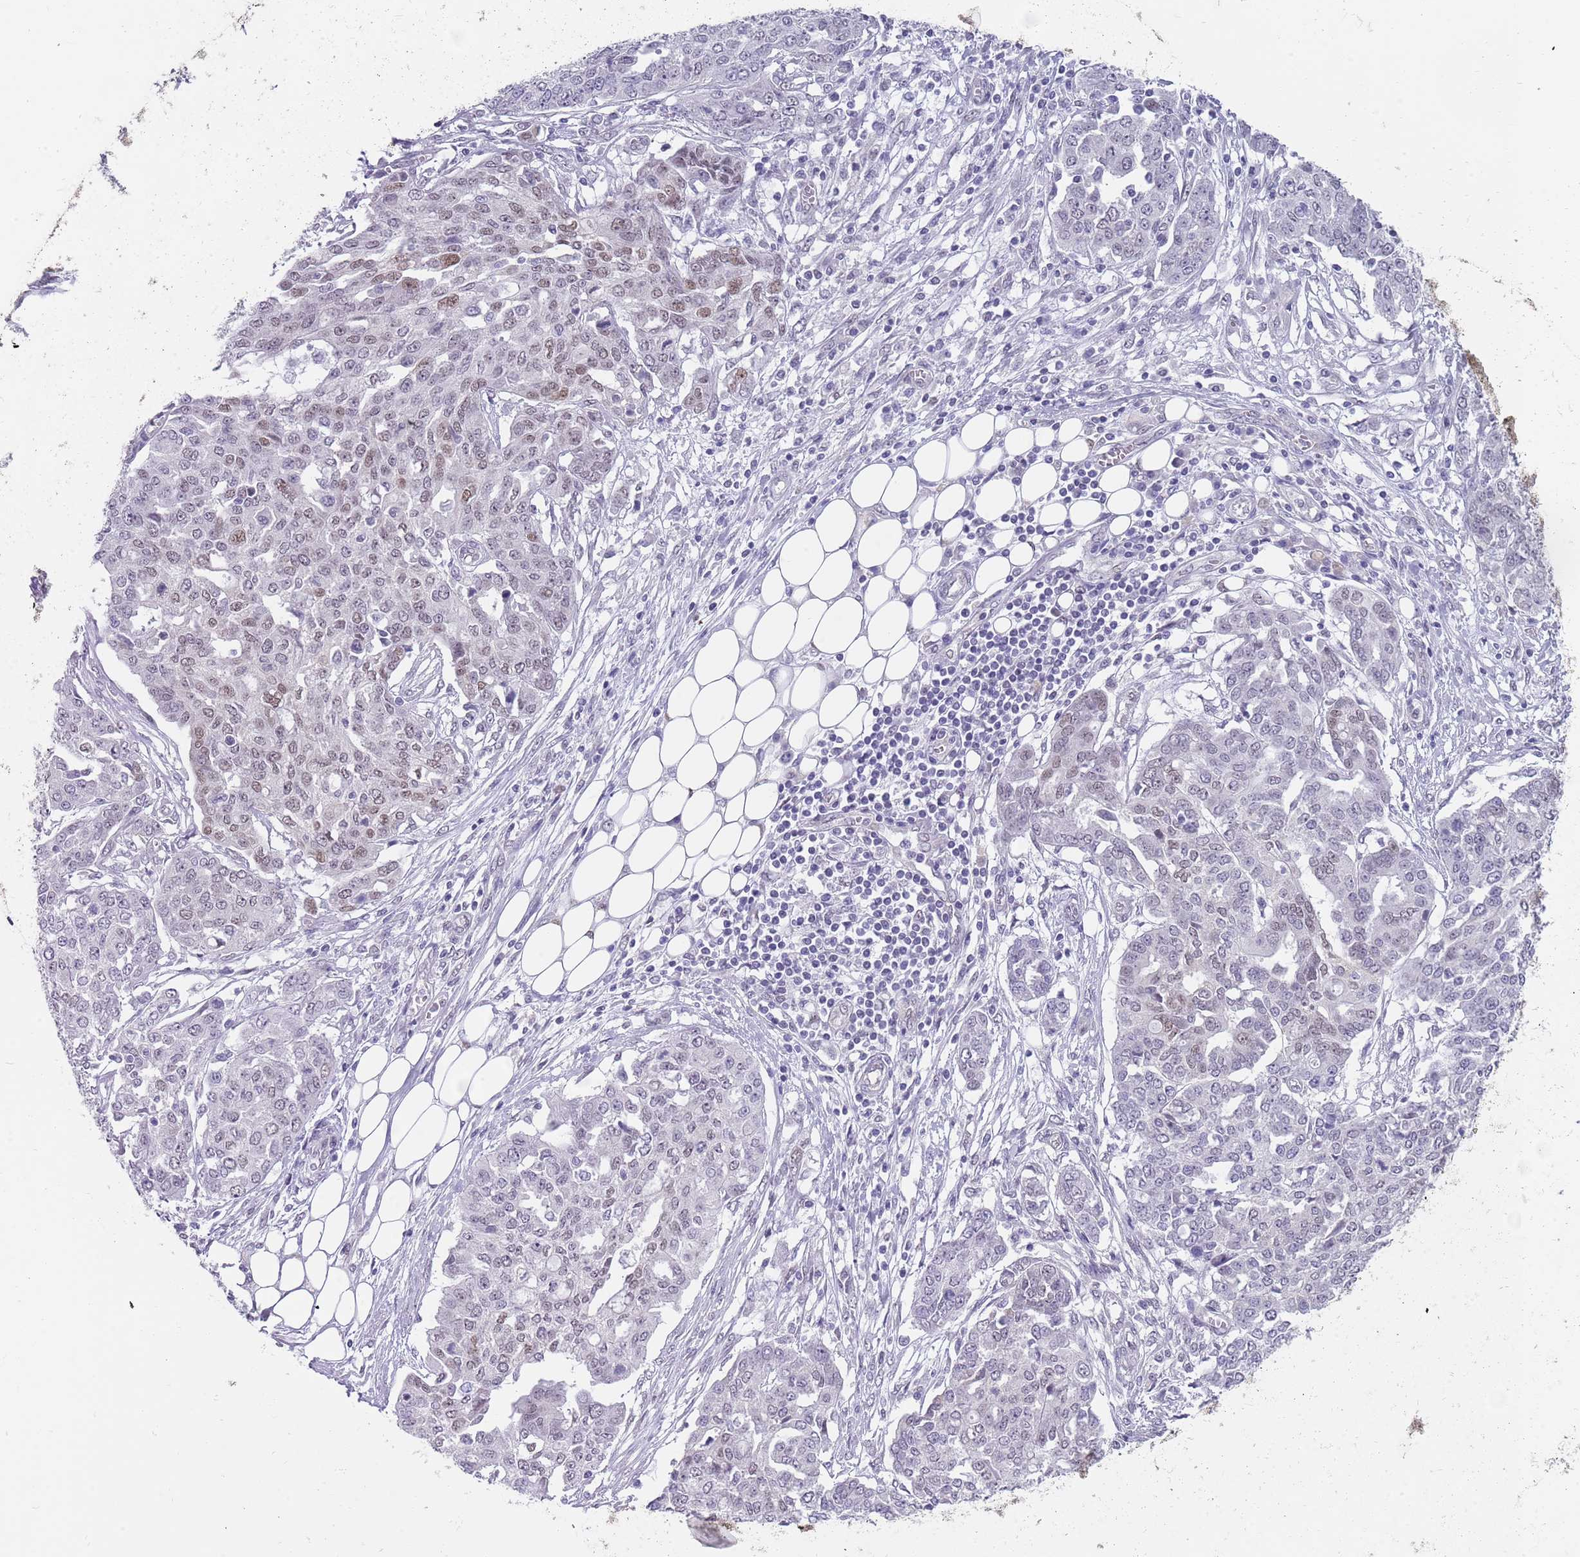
{"staining": {"intensity": "weak", "quantity": "<25%", "location": "nuclear"}, "tissue": "ovarian cancer", "cell_type": "Tumor cells", "image_type": "cancer", "snomed": [{"axis": "morphology", "description": "Cystadenocarcinoma, serous, NOS"}, {"axis": "topography", "description": "Soft tissue"}, {"axis": "topography", "description": "Ovary"}], "caption": "High power microscopy image of an IHC photomicrograph of ovarian cancer (serous cystadenocarcinoma), revealing no significant staining in tumor cells.", "gene": "SEPHS2", "patient": {"sex": "female", "age": 57}}